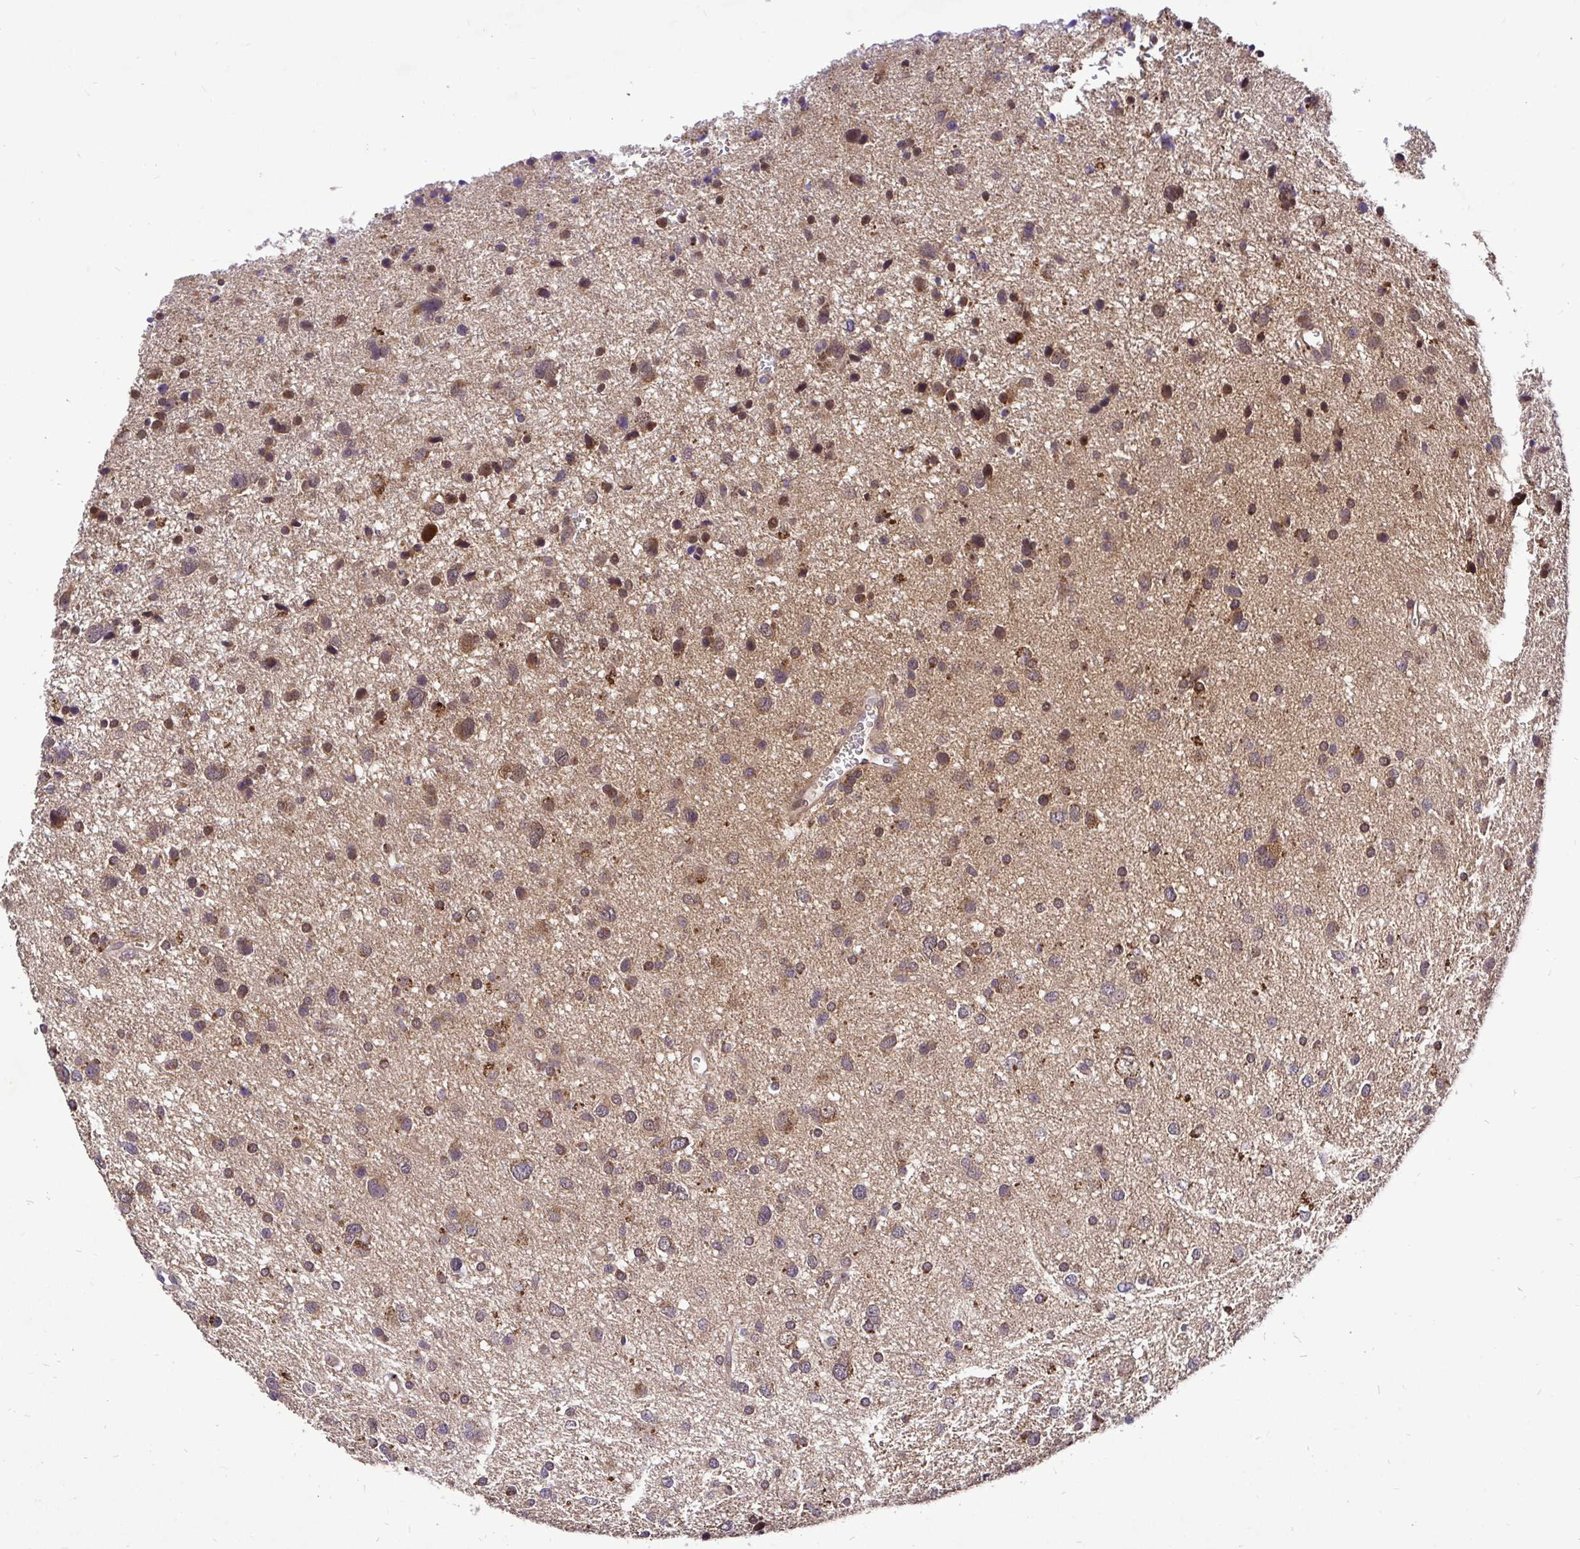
{"staining": {"intensity": "moderate", "quantity": "25%-75%", "location": "cytoplasmic/membranous,nuclear"}, "tissue": "glioma", "cell_type": "Tumor cells", "image_type": "cancer", "snomed": [{"axis": "morphology", "description": "Glioma, malignant, Low grade"}, {"axis": "topography", "description": "Brain"}], "caption": "A medium amount of moderate cytoplasmic/membranous and nuclear positivity is present in approximately 25%-75% of tumor cells in glioma tissue. (DAB IHC, brown staining for protein, blue staining for nuclei).", "gene": "UBE2M", "patient": {"sex": "female", "age": 55}}